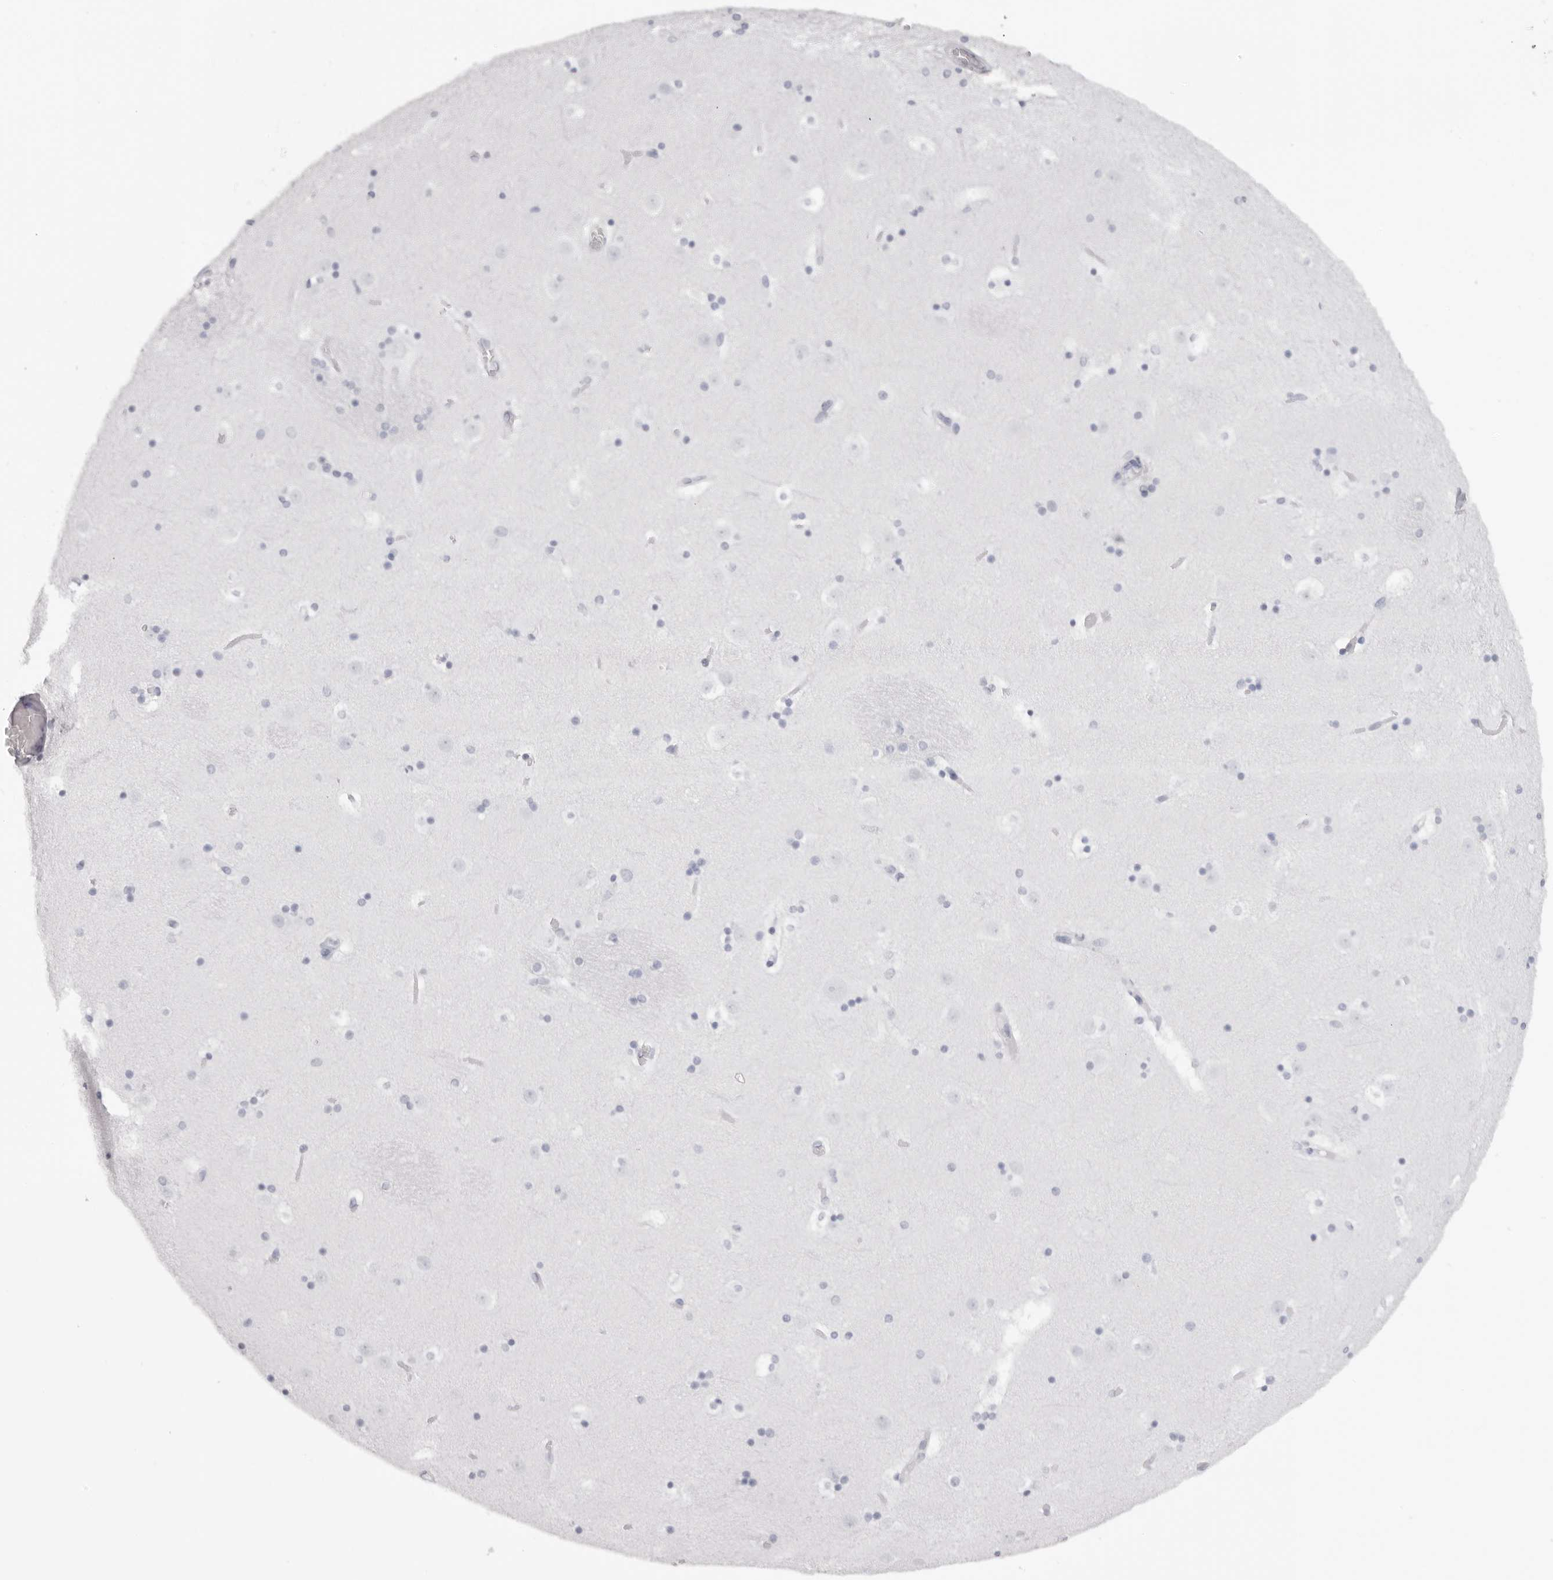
{"staining": {"intensity": "negative", "quantity": "none", "location": "none"}, "tissue": "caudate", "cell_type": "Glial cells", "image_type": "normal", "snomed": [{"axis": "morphology", "description": "Normal tissue, NOS"}, {"axis": "topography", "description": "Lateral ventricle wall"}], "caption": "Caudate stained for a protein using immunohistochemistry shows no positivity glial cells.", "gene": "RHO", "patient": {"sex": "male", "age": 45}}